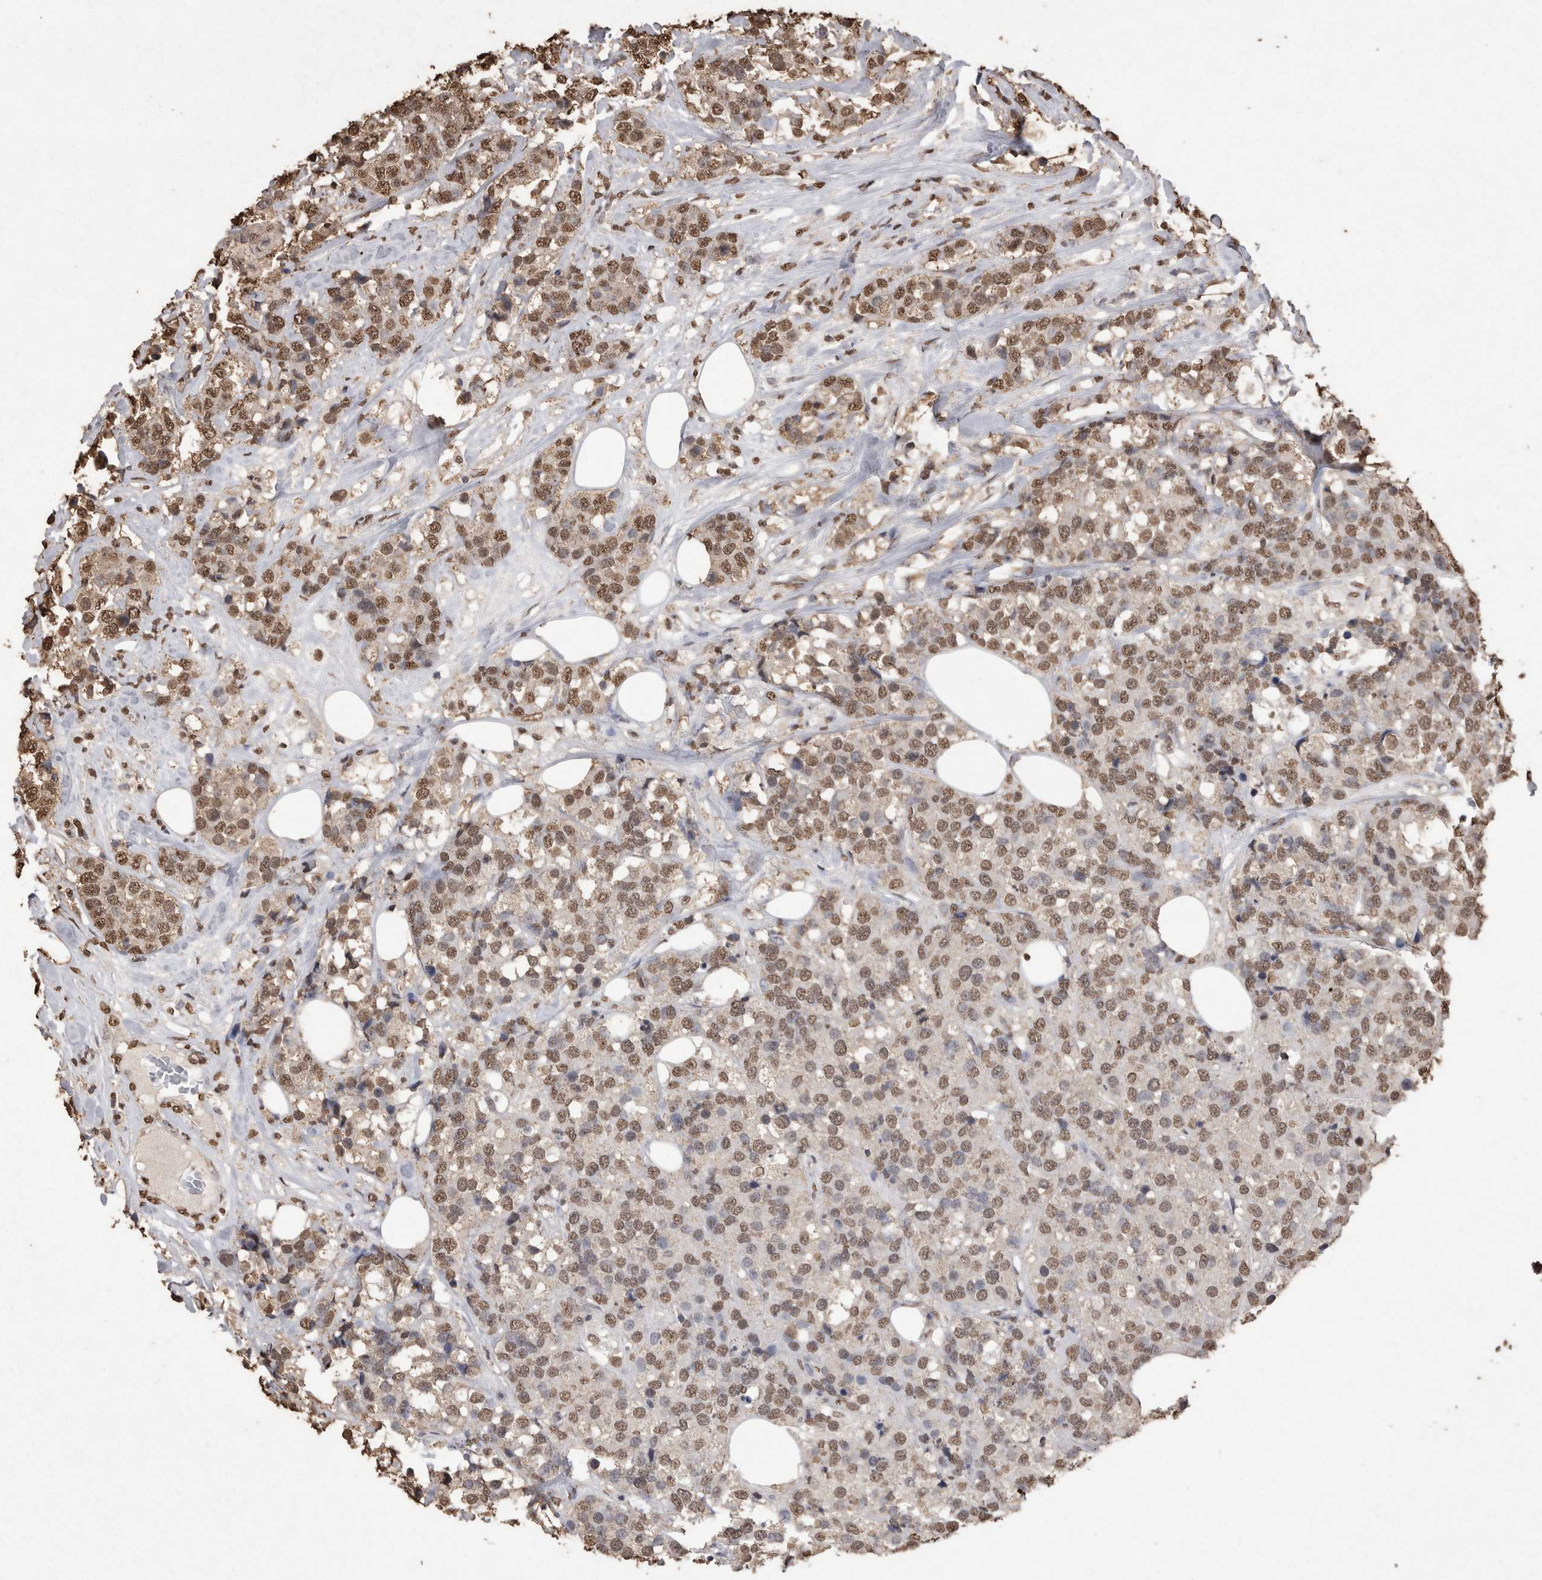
{"staining": {"intensity": "moderate", "quantity": ">75%", "location": "nuclear"}, "tissue": "breast cancer", "cell_type": "Tumor cells", "image_type": "cancer", "snomed": [{"axis": "morphology", "description": "Lobular carcinoma"}, {"axis": "topography", "description": "Breast"}], "caption": "Moderate nuclear protein expression is seen in approximately >75% of tumor cells in breast cancer (lobular carcinoma). (Stains: DAB in brown, nuclei in blue, Microscopy: brightfield microscopy at high magnification).", "gene": "POU5F1", "patient": {"sex": "female", "age": 59}}